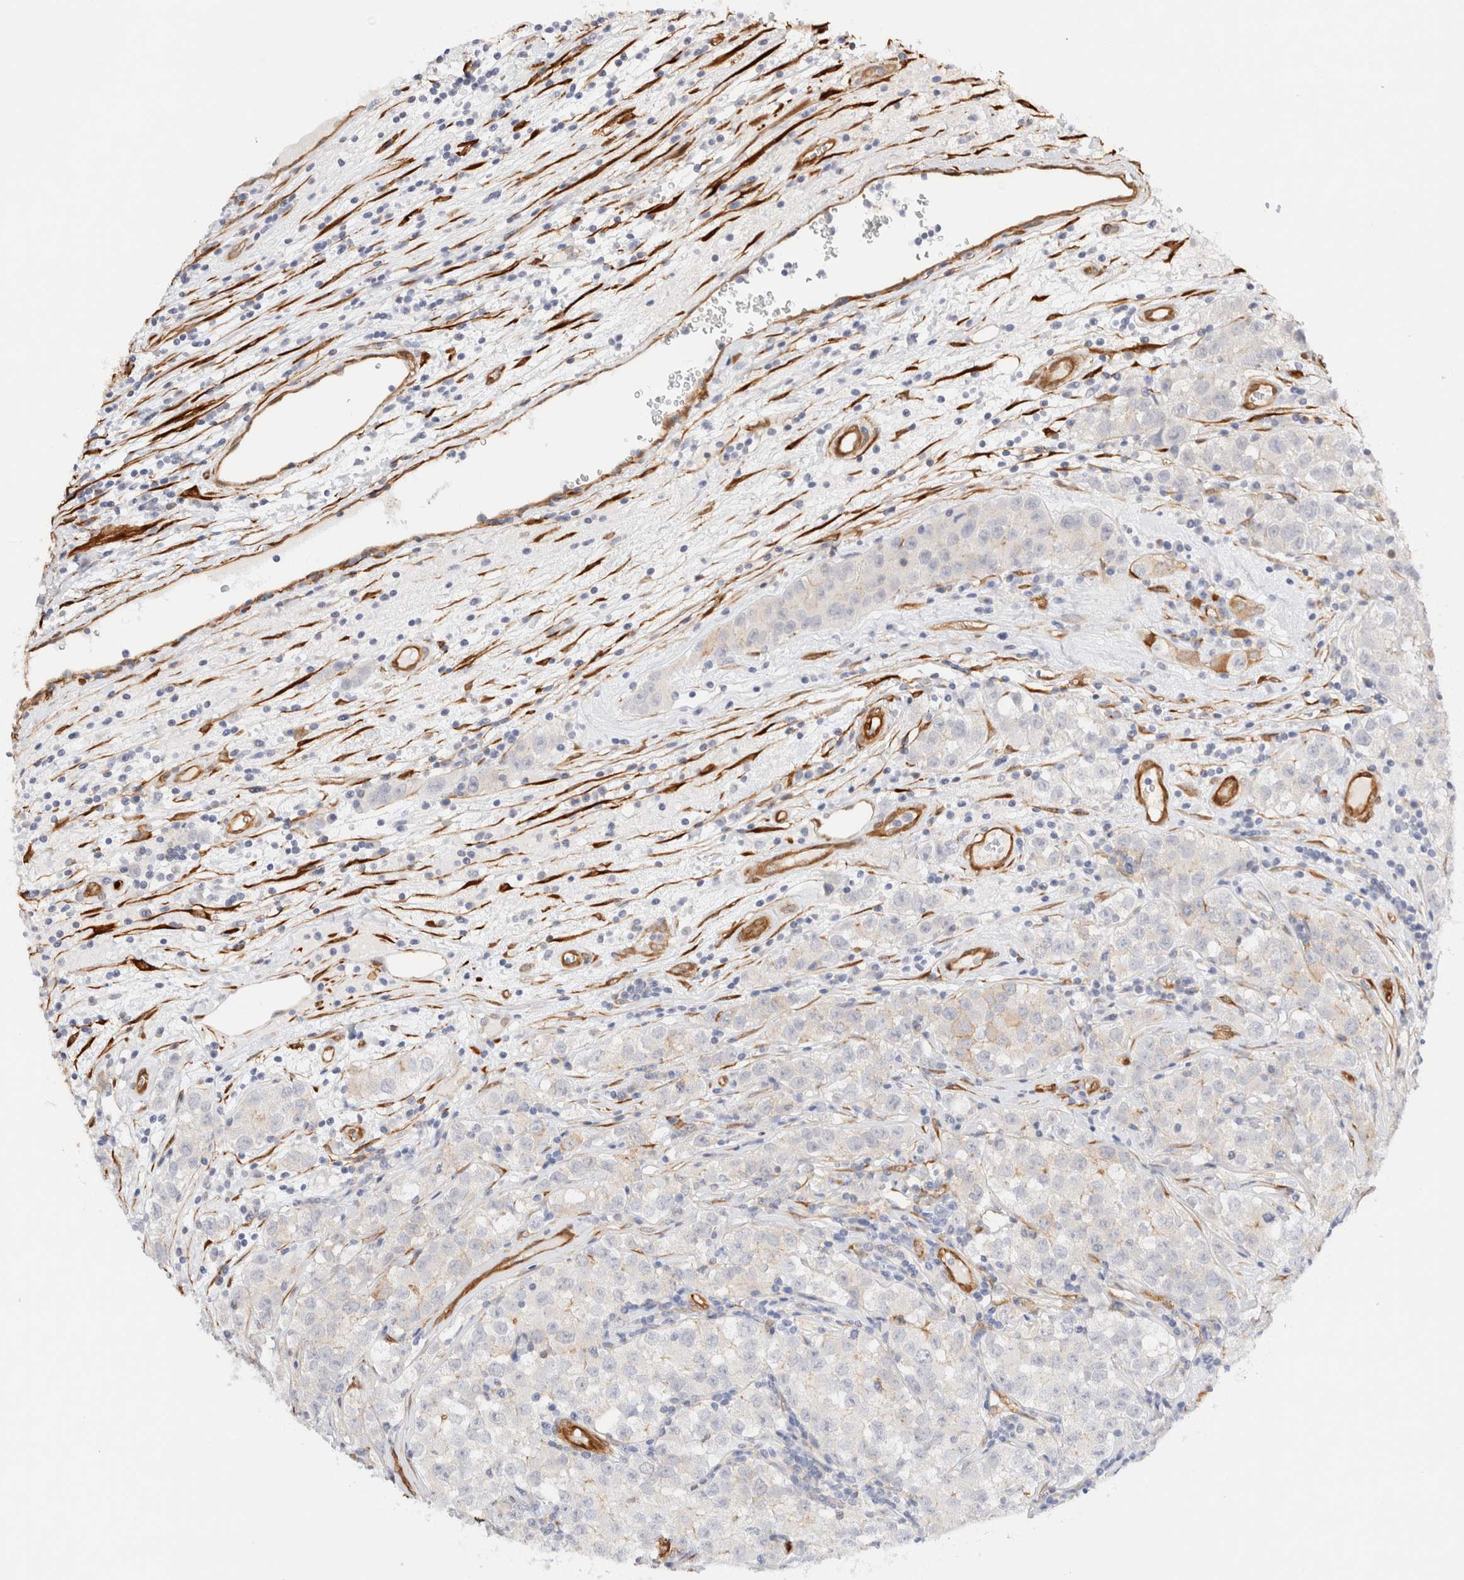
{"staining": {"intensity": "moderate", "quantity": "<25%", "location": "cytoplasmic/membranous"}, "tissue": "testis cancer", "cell_type": "Tumor cells", "image_type": "cancer", "snomed": [{"axis": "morphology", "description": "Seminoma, NOS"}, {"axis": "morphology", "description": "Carcinoma, Embryonal, NOS"}, {"axis": "topography", "description": "Testis"}], "caption": "Immunohistochemistry of testis seminoma exhibits low levels of moderate cytoplasmic/membranous positivity in approximately <25% of tumor cells. The protein of interest is stained brown, and the nuclei are stained in blue (DAB IHC with brightfield microscopy, high magnification).", "gene": "LMCD1", "patient": {"sex": "male", "age": 43}}